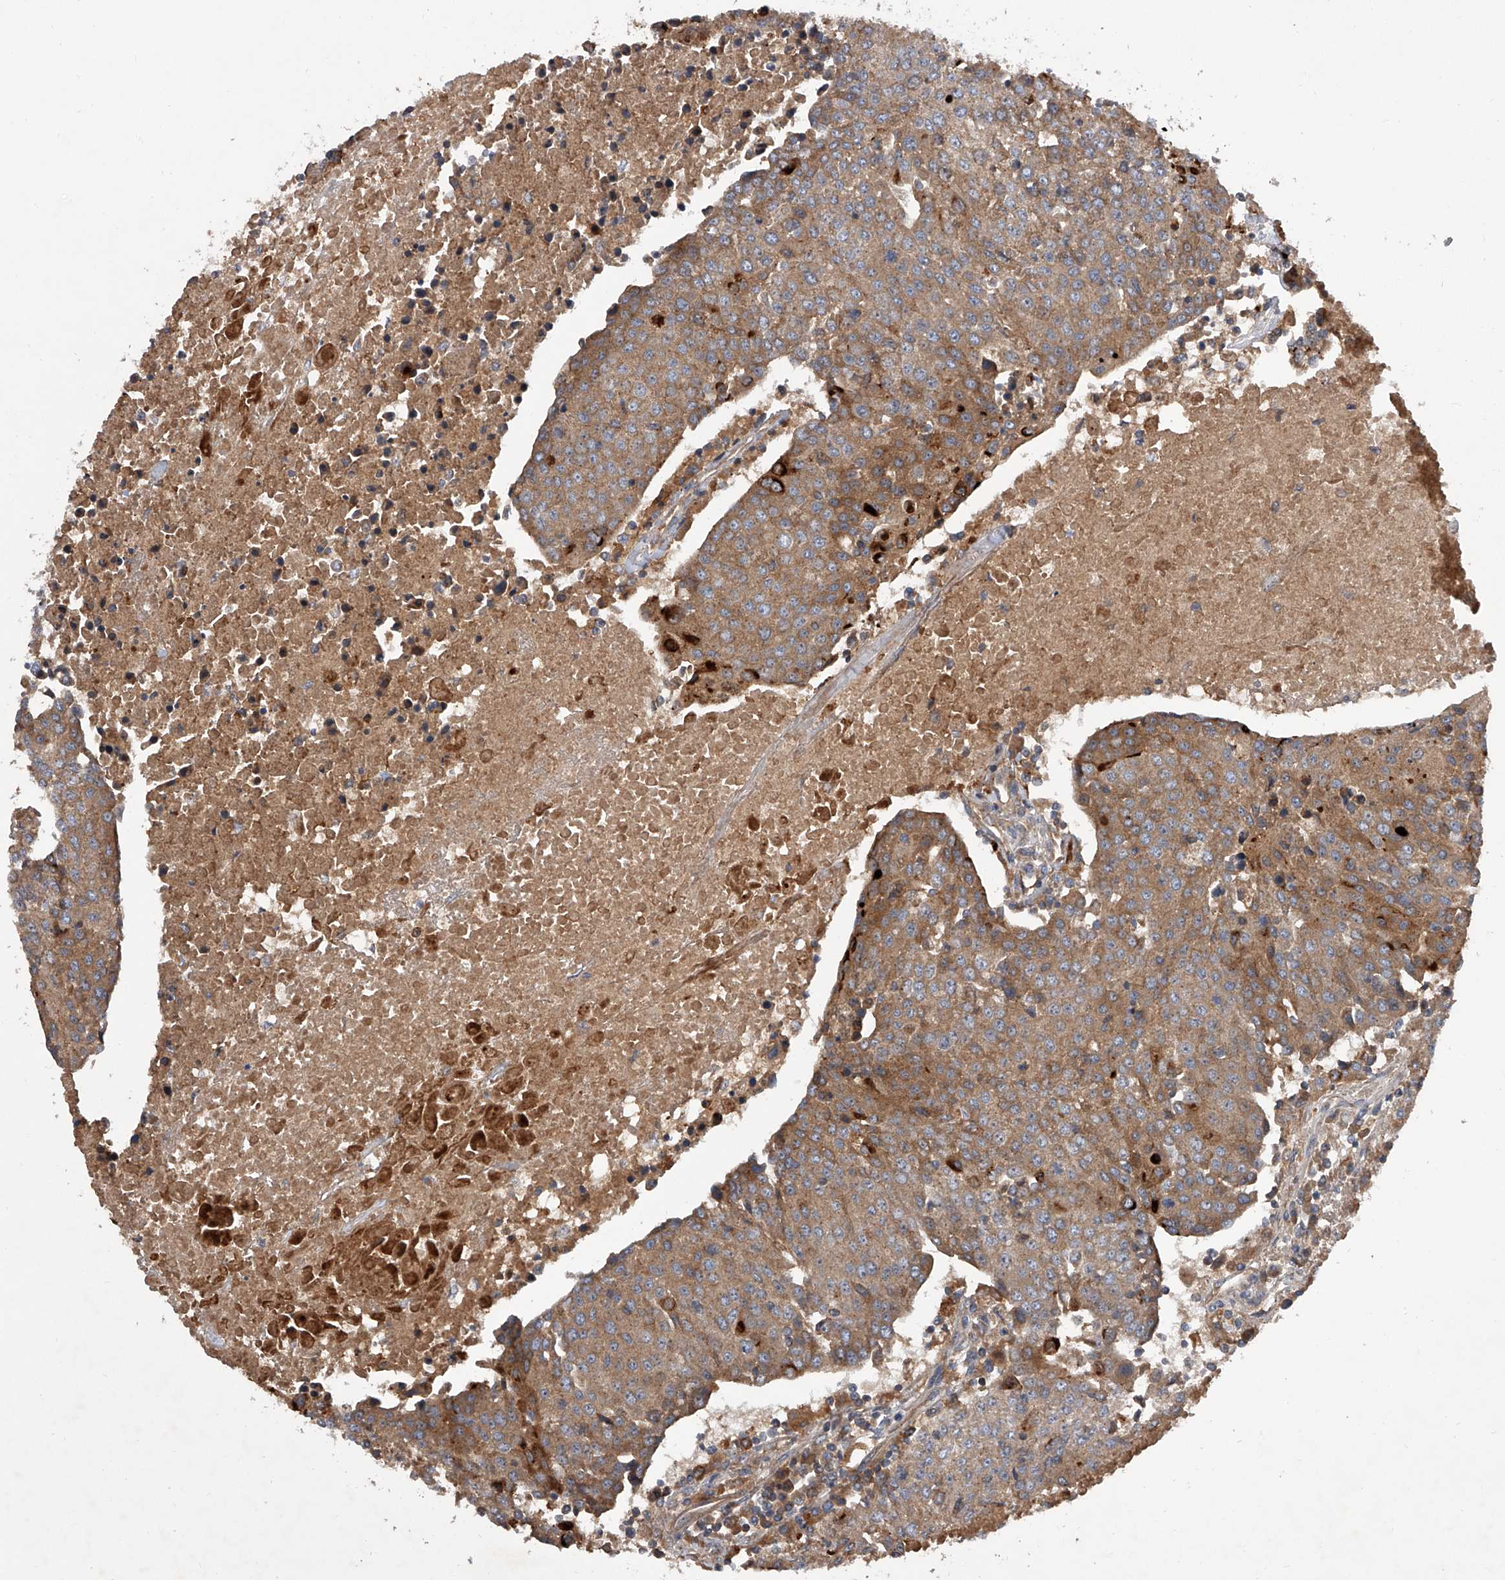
{"staining": {"intensity": "moderate", "quantity": ">75%", "location": "cytoplasmic/membranous"}, "tissue": "urothelial cancer", "cell_type": "Tumor cells", "image_type": "cancer", "snomed": [{"axis": "morphology", "description": "Urothelial carcinoma, High grade"}, {"axis": "topography", "description": "Urinary bladder"}], "caption": "Immunohistochemical staining of urothelial cancer displays medium levels of moderate cytoplasmic/membranous expression in about >75% of tumor cells. Nuclei are stained in blue.", "gene": "USP47", "patient": {"sex": "female", "age": 85}}